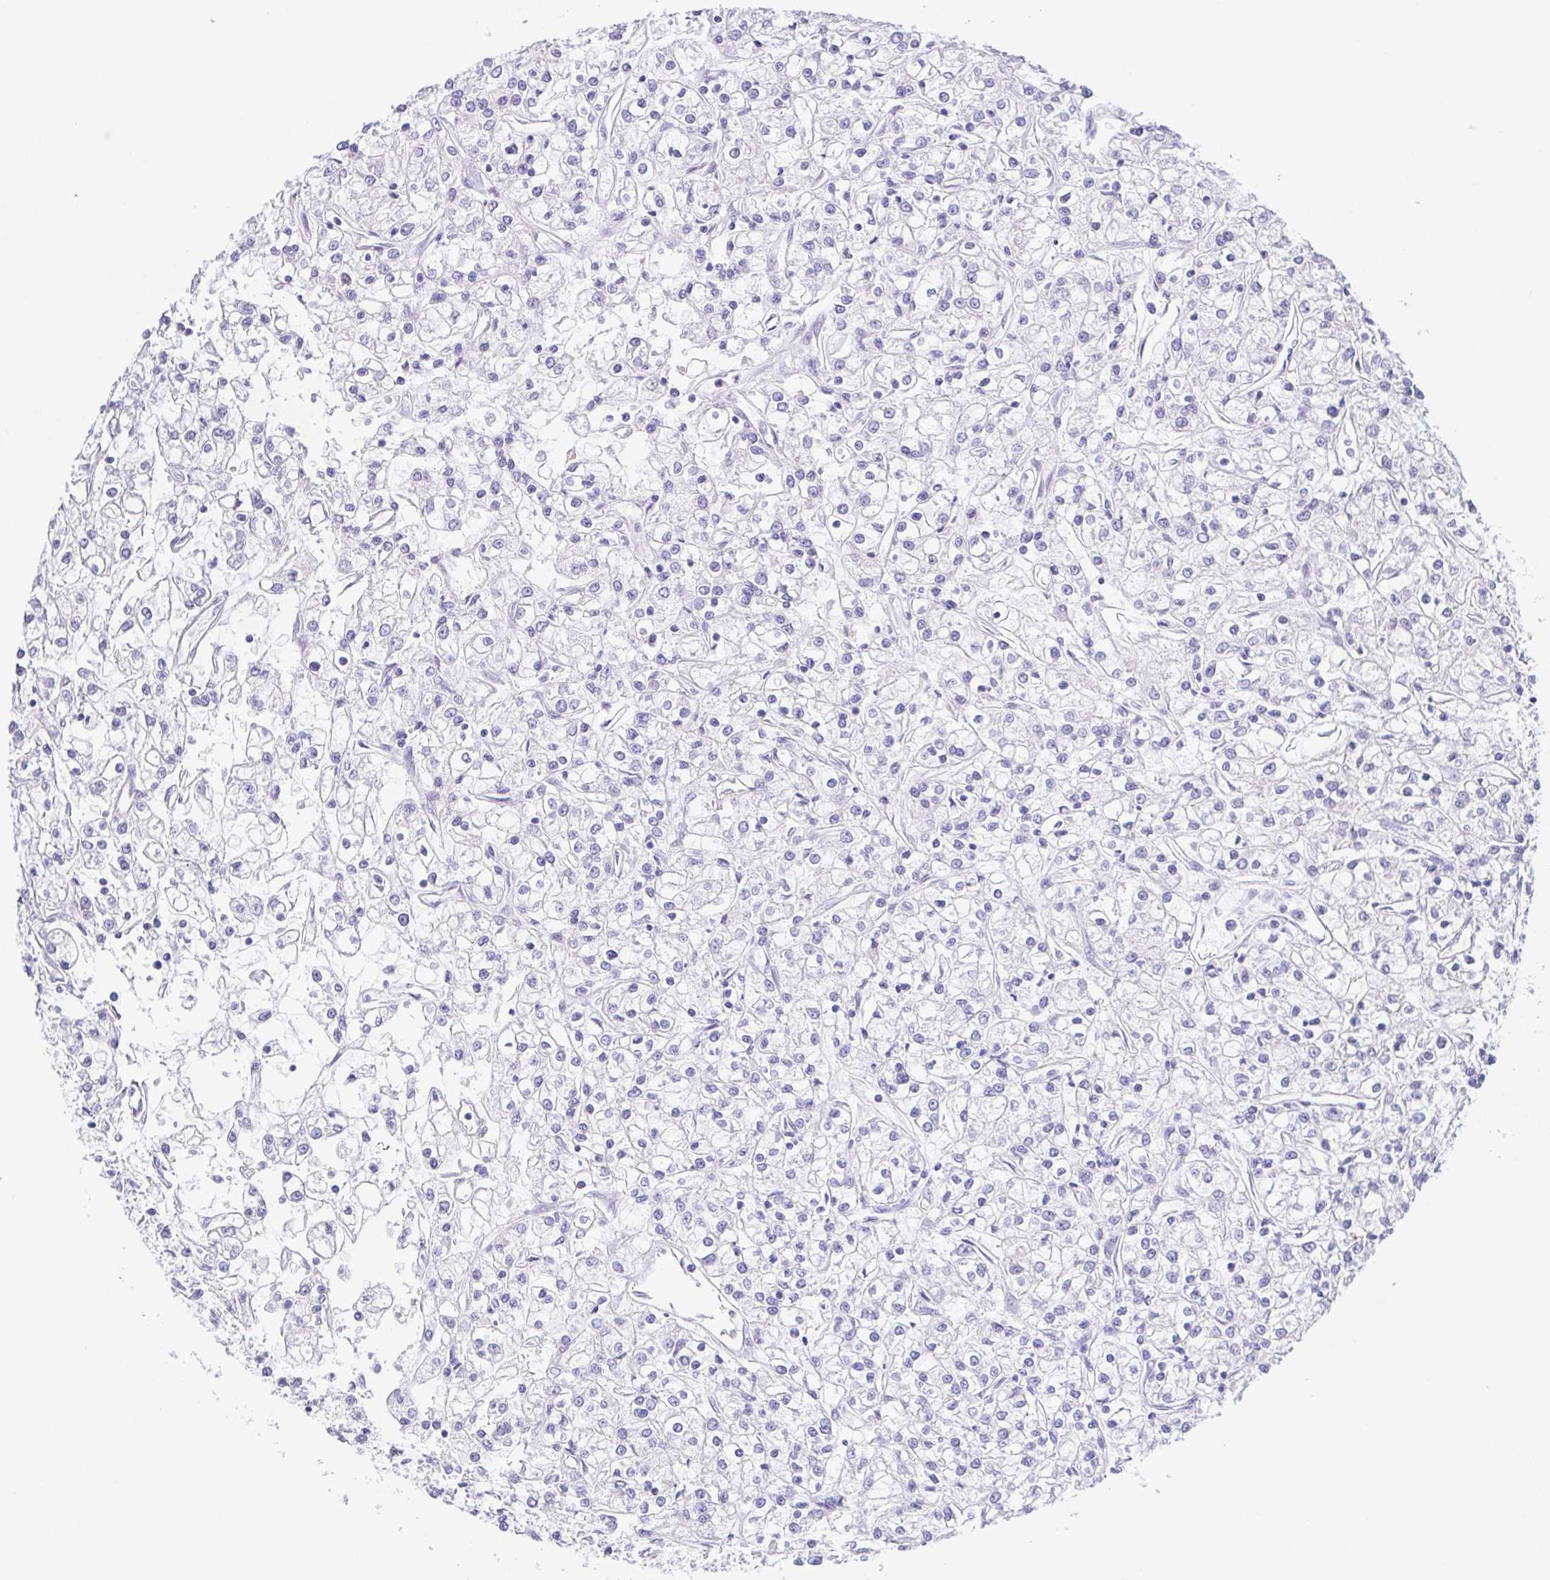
{"staining": {"intensity": "negative", "quantity": "none", "location": "none"}, "tissue": "renal cancer", "cell_type": "Tumor cells", "image_type": "cancer", "snomed": [{"axis": "morphology", "description": "Adenocarcinoma, NOS"}, {"axis": "topography", "description": "Kidney"}], "caption": "The photomicrograph exhibits no significant positivity in tumor cells of renal cancer (adenocarcinoma). (DAB (3,3'-diaminobenzidine) immunohistochemistry (IHC) visualized using brightfield microscopy, high magnification).", "gene": "KRTDAP", "patient": {"sex": "female", "age": 59}}